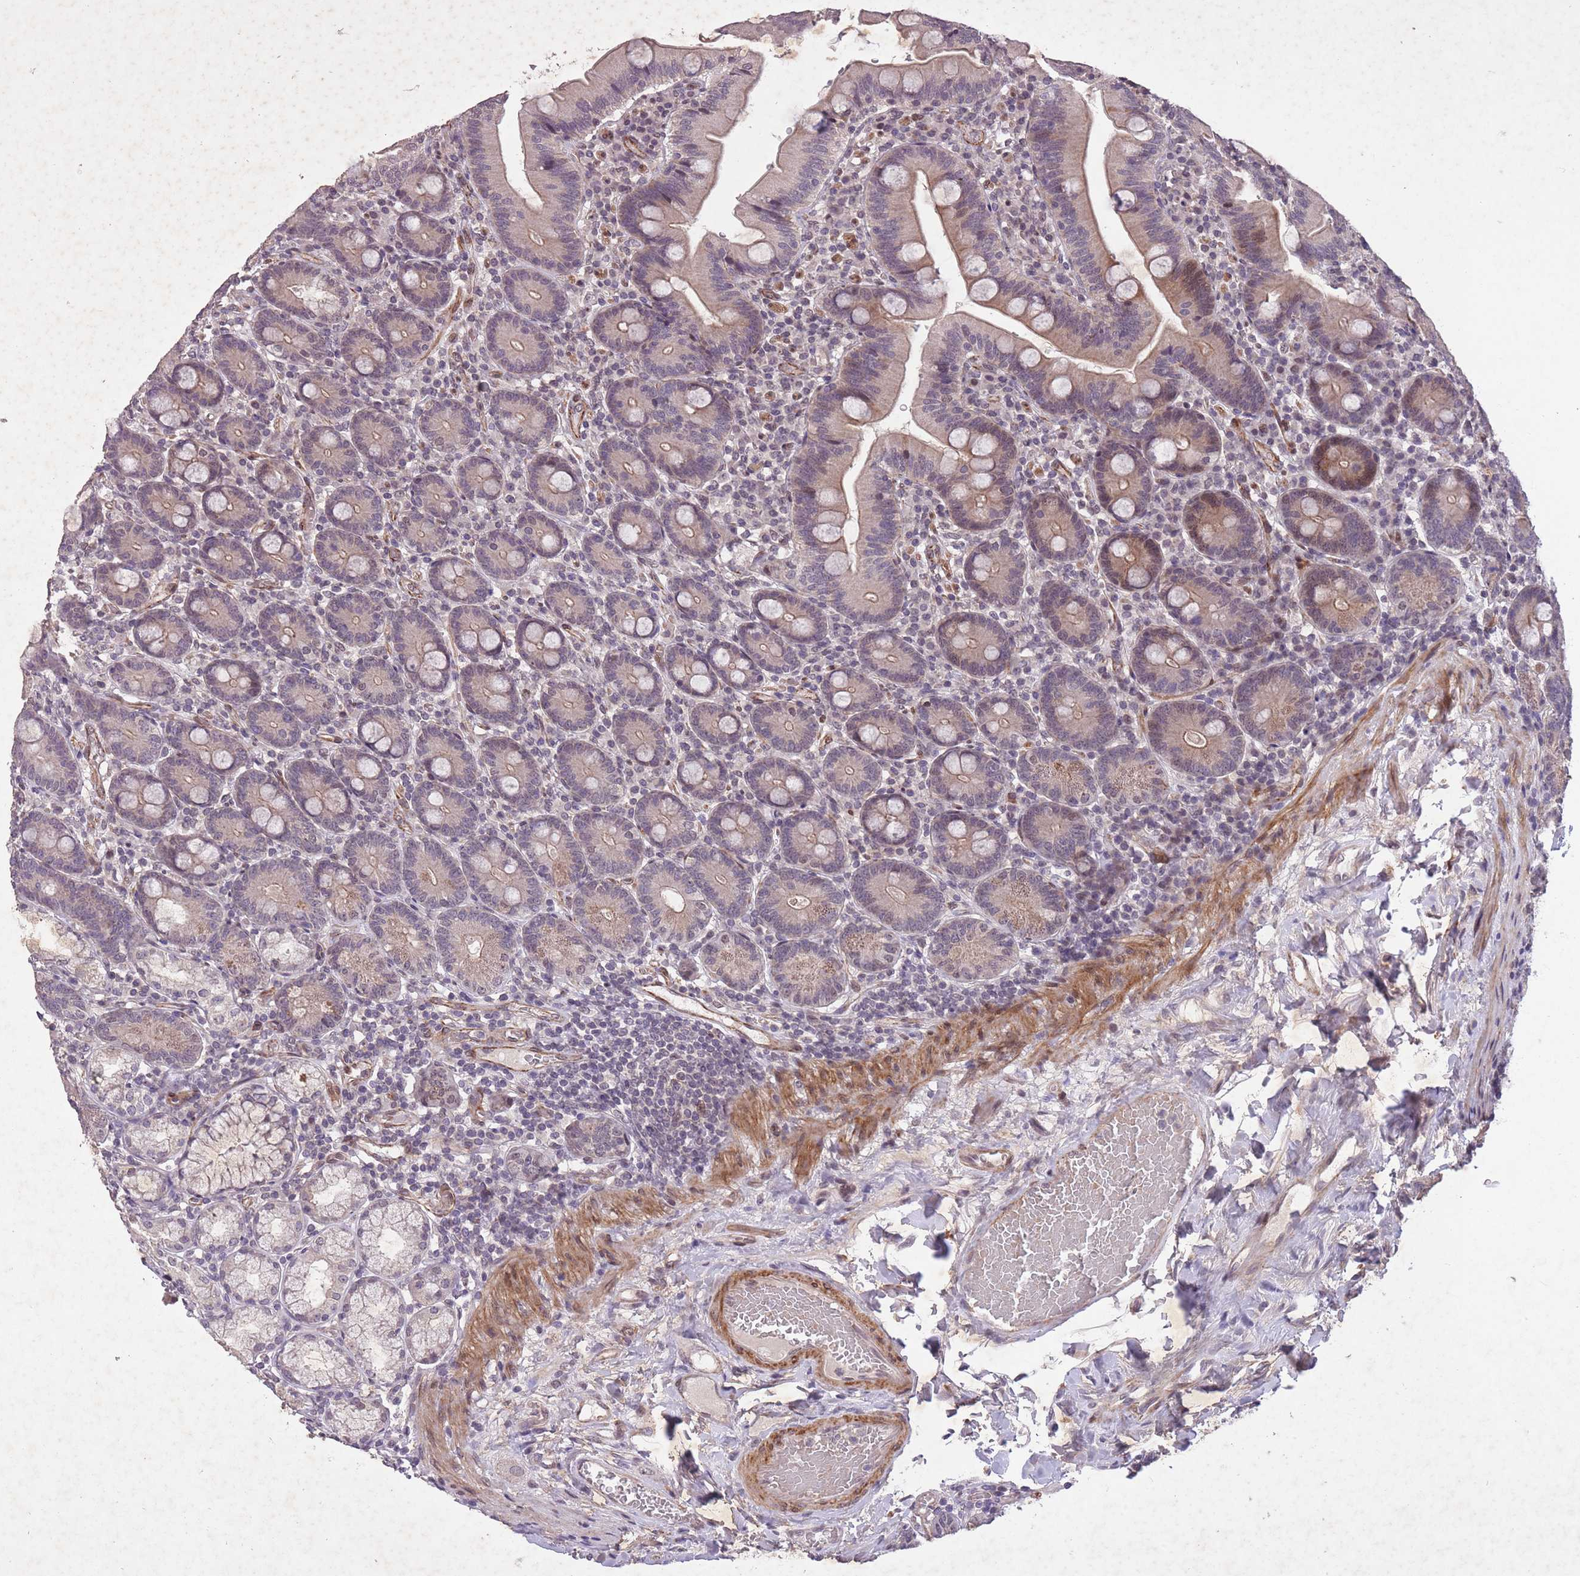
{"staining": {"intensity": "moderate", "quantity": "25%-75%", "location": "cytoplasmic/membranous"}, "tissue": "duodenum", "cell_type": "Glandular cells", "image_type": "normal", "snomed": [{"axis": "morphology", "description": "Normal tissue, NOS"}, {"axis": "topography", "description": "Duodenum"}], "caption": "Immunohistochemical staining of normal duodenum demonstrates 25%-75% levels of moderate cytoplasmic/membranous protein expression in approximately 25%-75% of glandular cells.", "gene": "CBX6", "patient": {"sex": "female", "age": 67}}